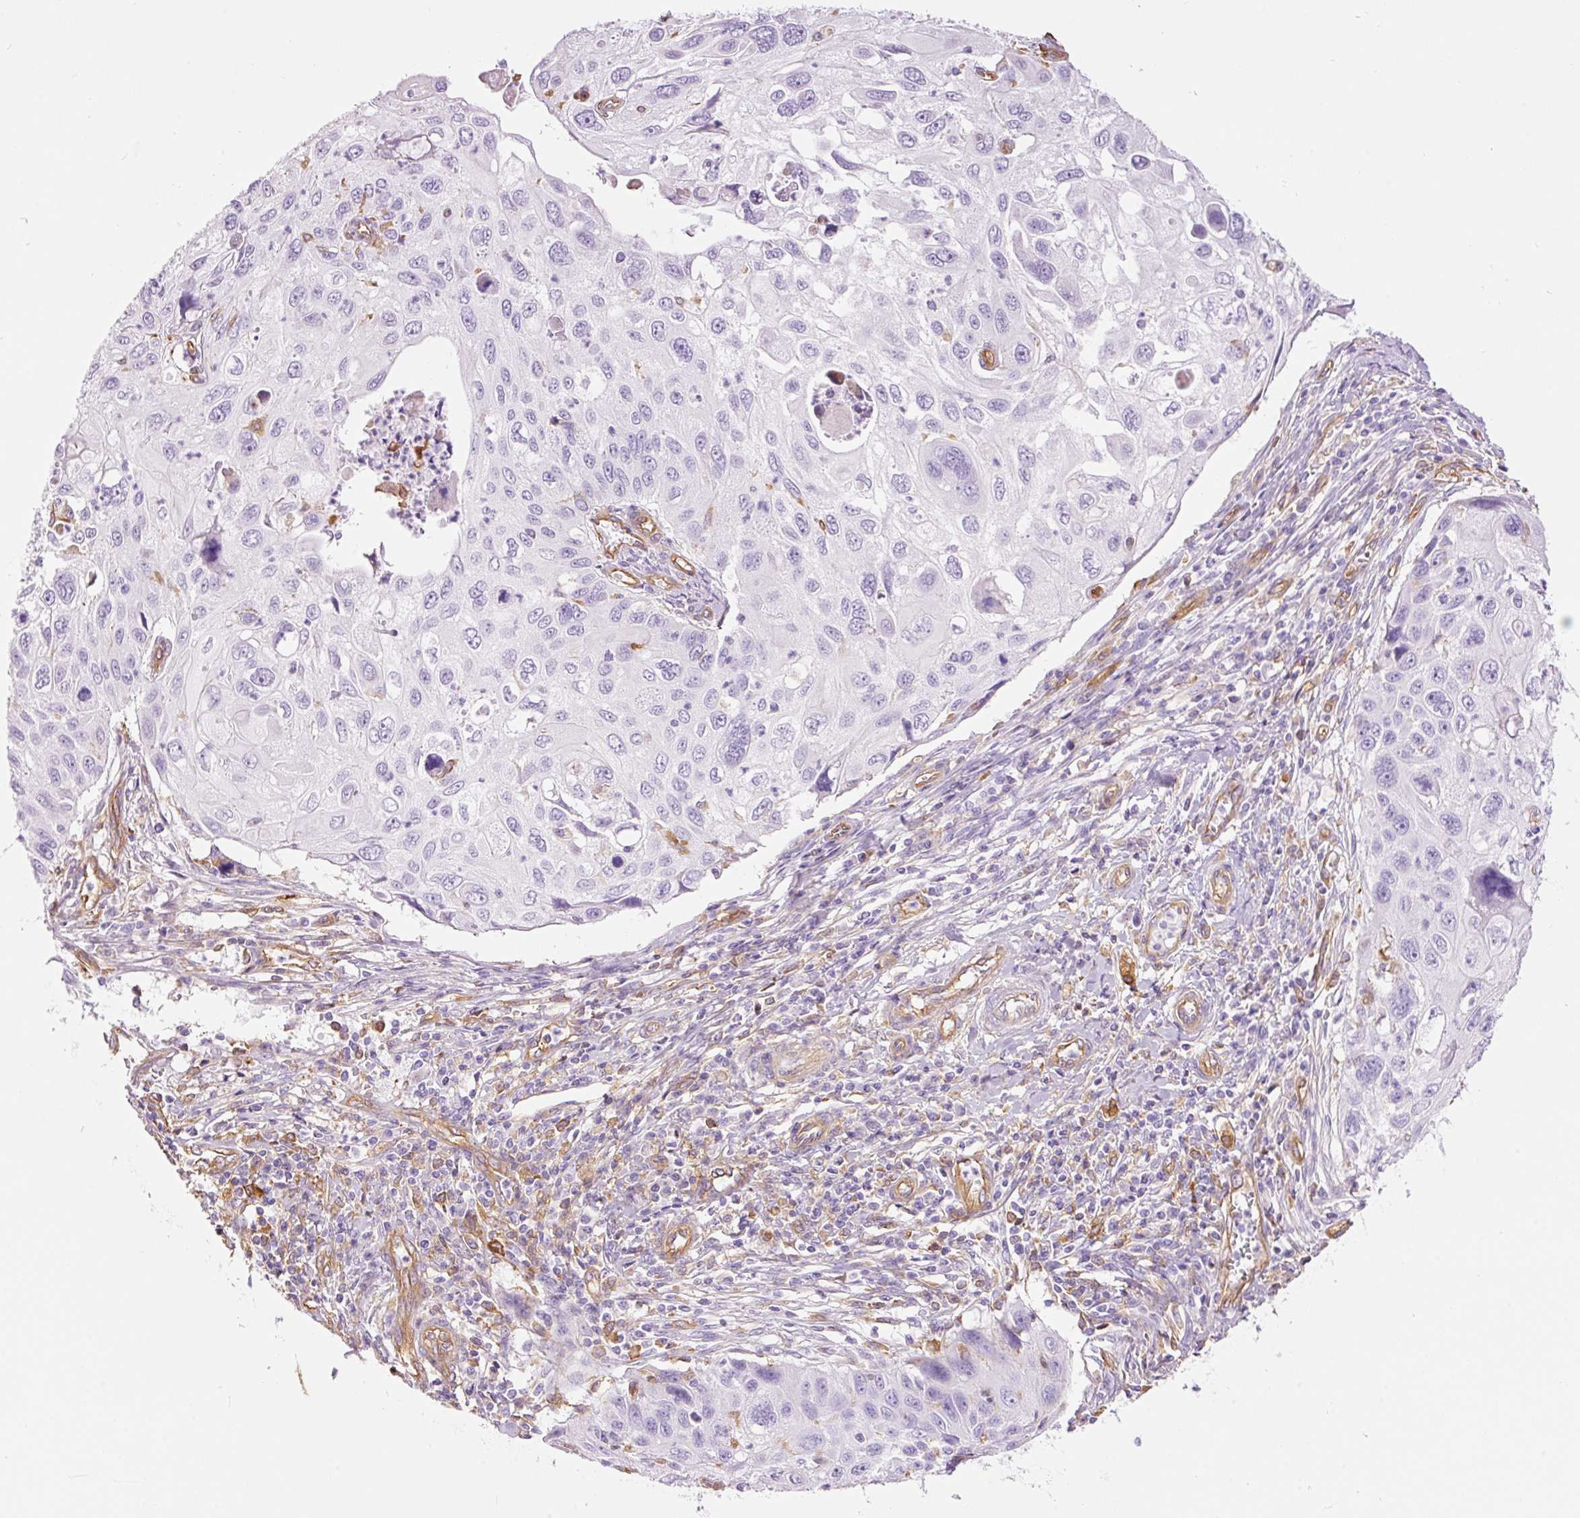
{"staining": {"intensity": "negative", "quantity": "none", "location": "none"}, "tissue": "cervical cancer", "cell_type": "Tumor cells", "image_type": "cancer", "snomed": [{"axis": "morphology", "description": "Squamous cell carcinoma, NOS"}, {"axis": "topography", "description": "Cervix"}], "caption": "This image is of cervical cancer stained with IHC to label a protein in brown with the nuclei are counter-stained blue. There is no expression in tumor cells.", "gene": "IL10RB", "patient": {"sex": "female", "age": 70}}